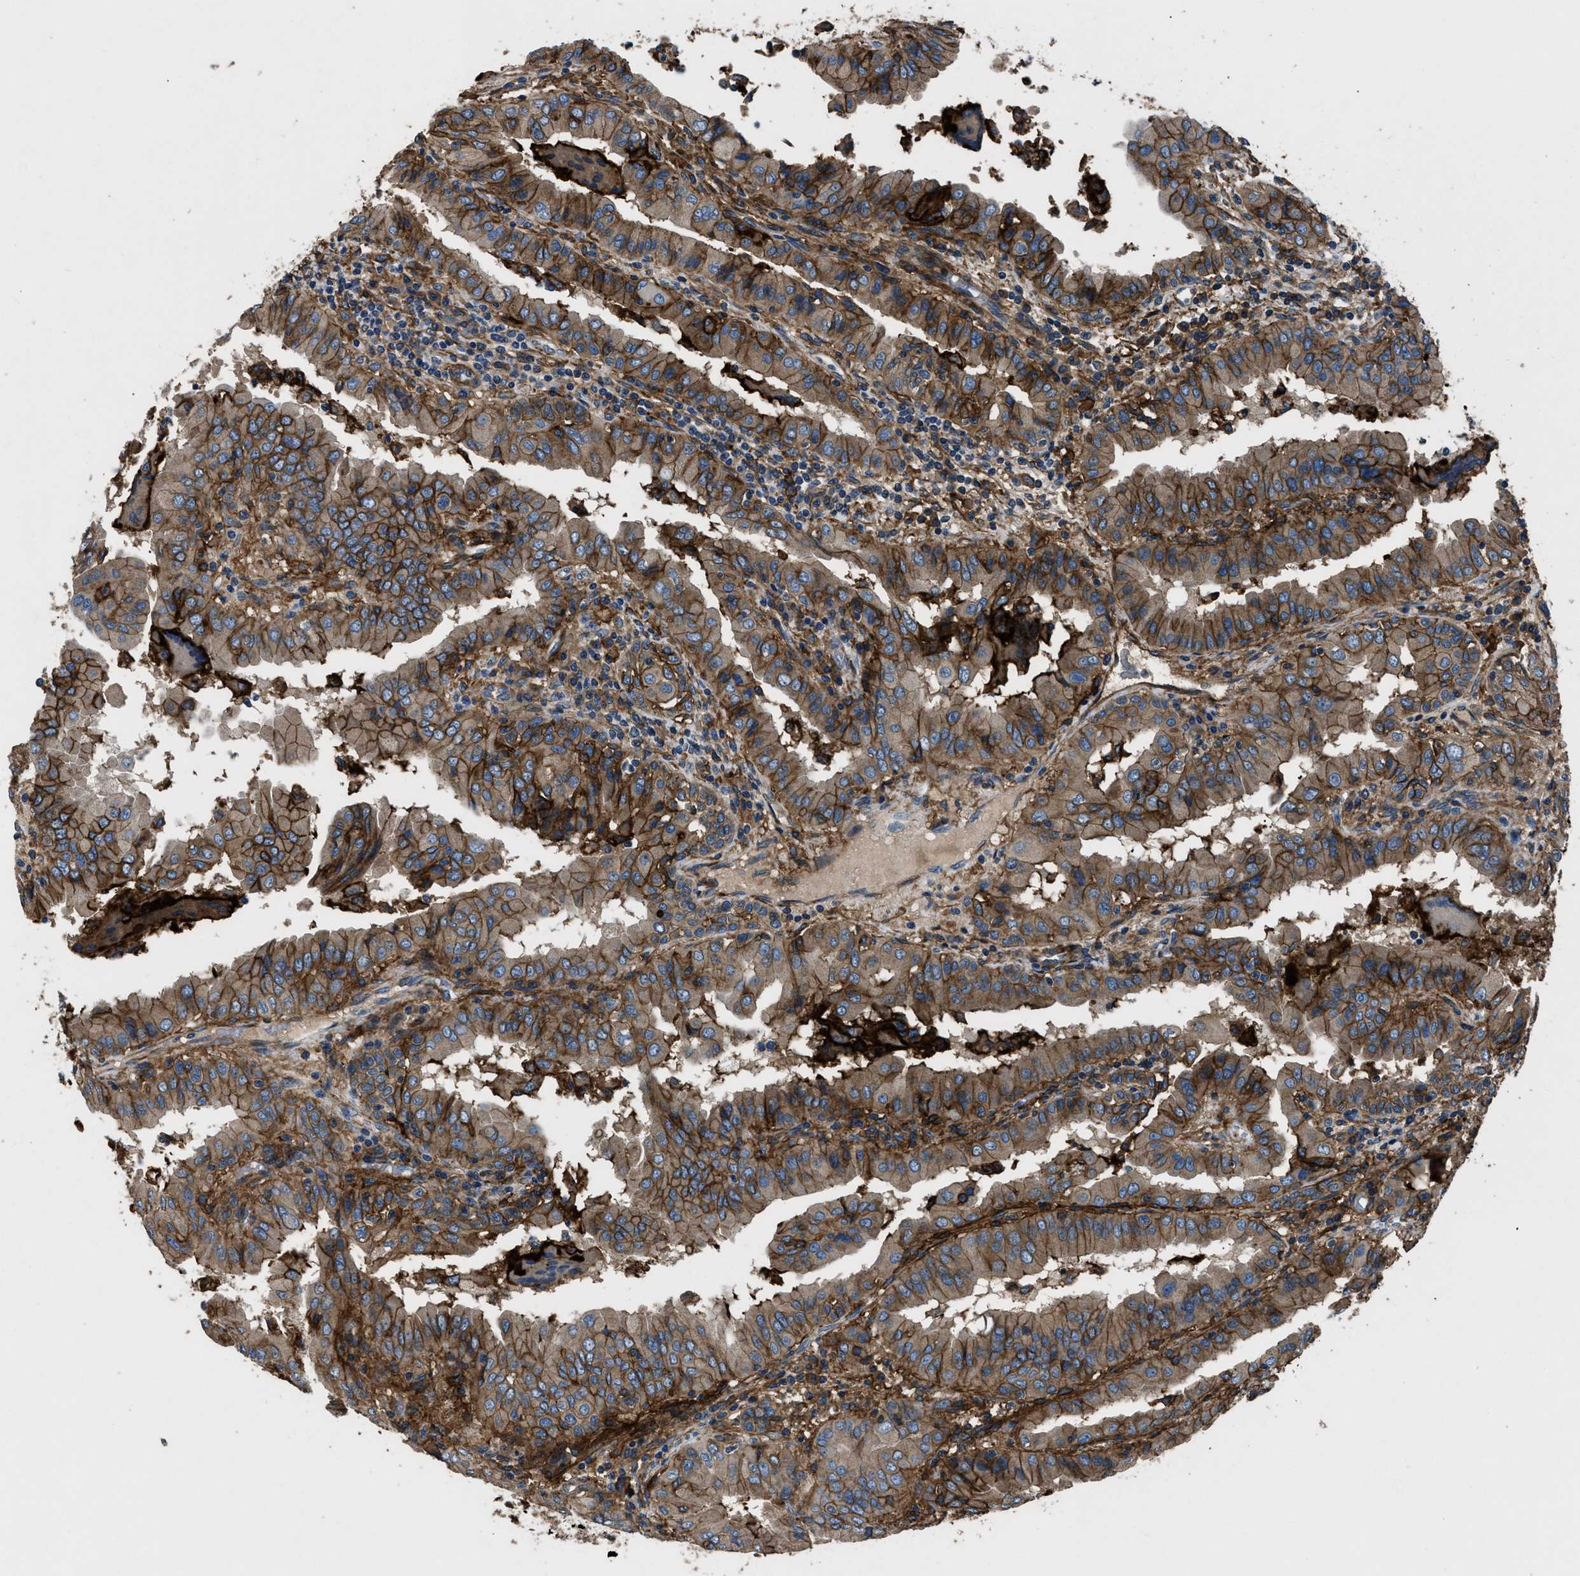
{"staining": {"intensity": "moderate", "quantity": ">75%", "location": "cytoplasmic/membranous"}, "tissue": "thyroid cancer", "cell_type": "Tumor cells", "image_type": "cancer", "snomed": [{"axis": "morphology", "description": "Papillary adenocarcinoma, NOS"}, {"axis": "topography", "description": "Thyroid gland"}], "caption": "Protein staining of thyroid cancer tissue shows moderate cytoplasmic/membranous staining in about >75% of tumor cells.", "gene": "CD276", "patient": {"sex": "male", "age": 33}}